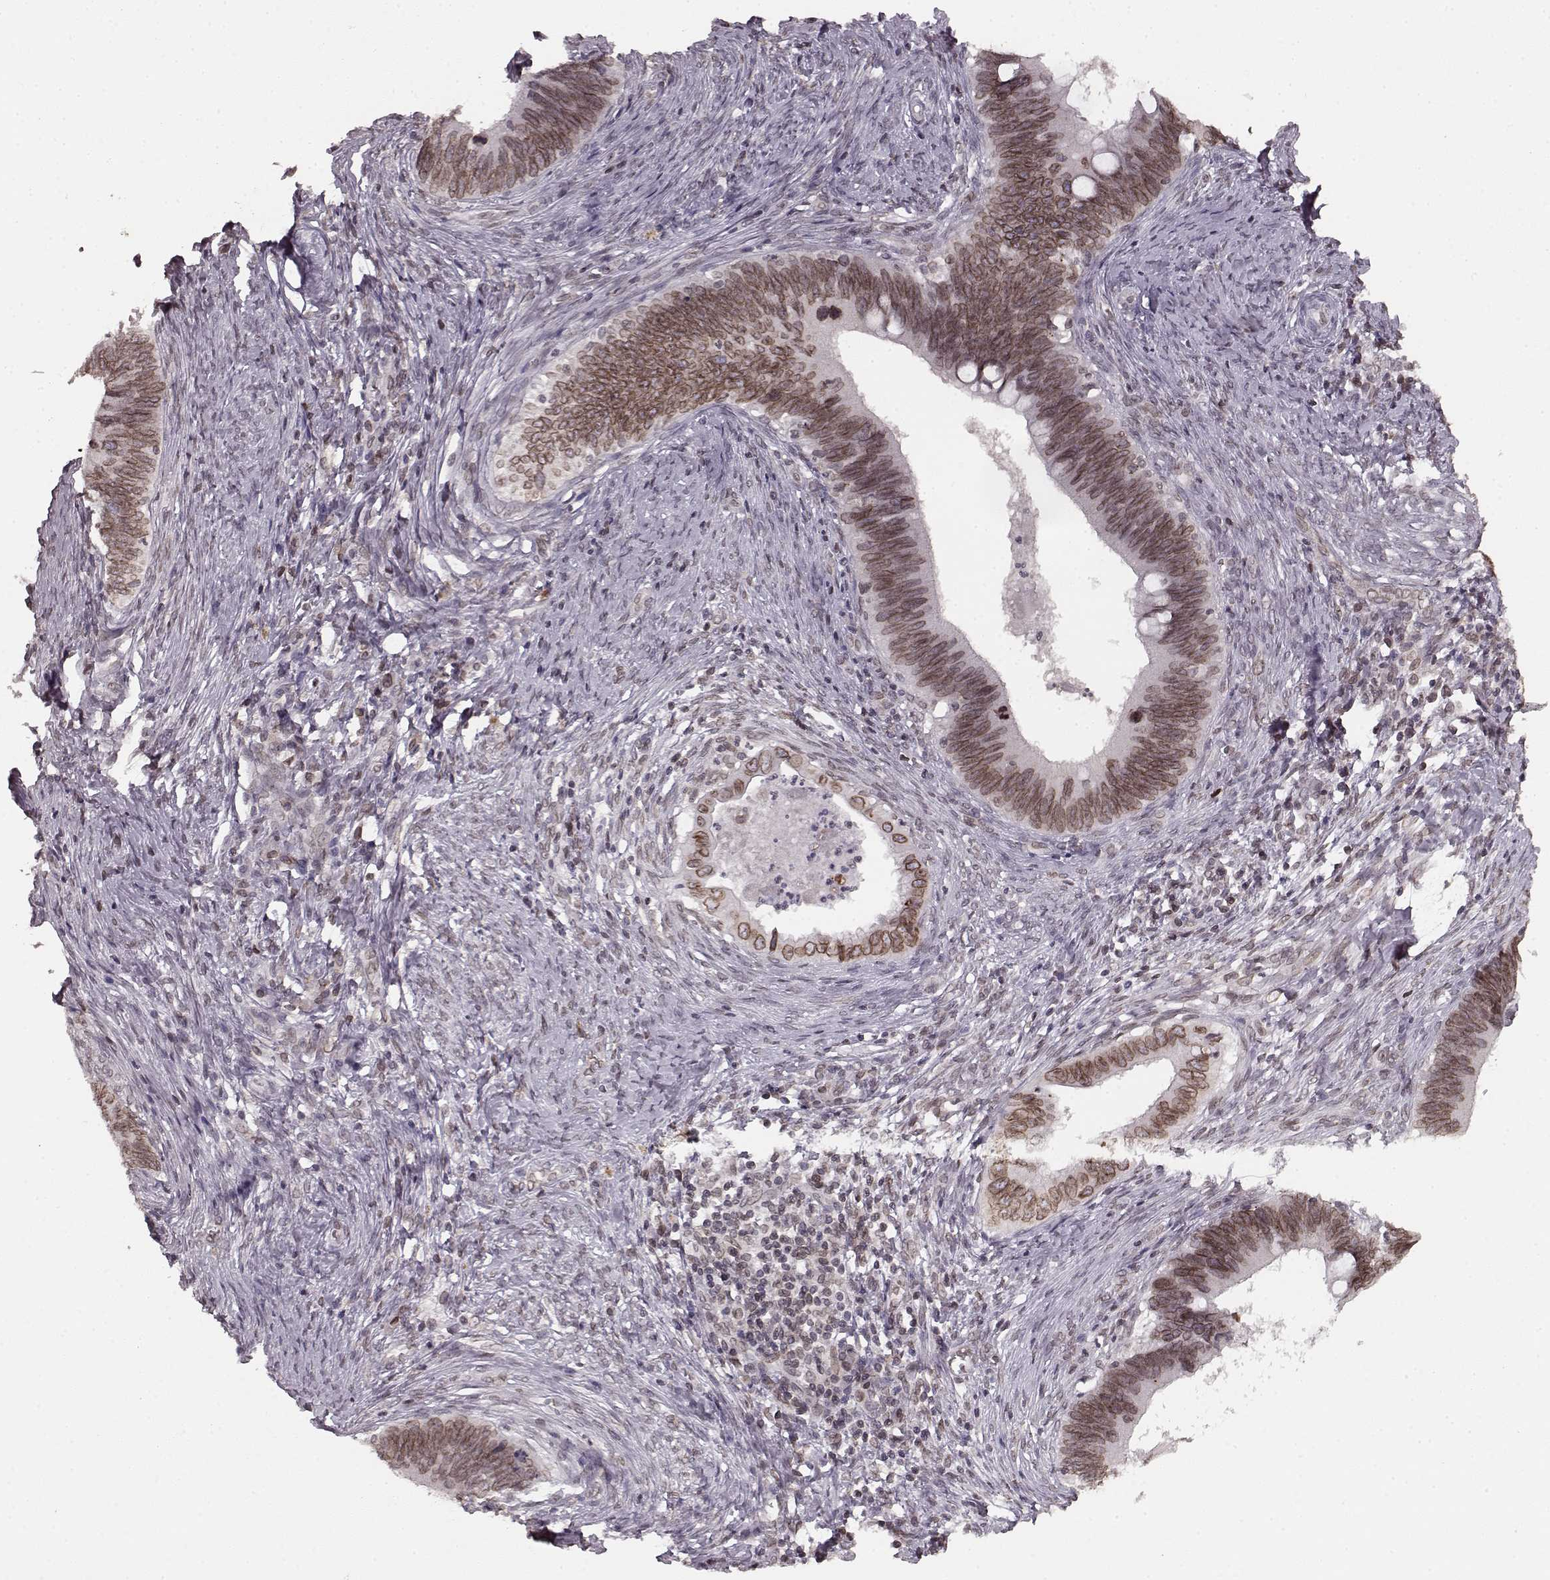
{"staining": {"intensity": "moderate", "quantity": ">75%", "location": "cytoplasmic/membranous,nuclear"}, "tissue": "cervical cancer", "cell_type": "Tumor cells", "image_type": "cancer", "snomed": [{"axis": "morphology", "description": "Adenocarcinoma, NOS"}, {"axis": "topography", "description": "Cervix"}], "caption": "This photomicrograph reveals immunohistochemistry (IHC) staining of cervical adenocarcinoma, with medium moderate cytoplasmic/membranous and nuclear staining in about >75% of tumor cells.", "gene": "DCAF12", "patient": {"sex": "female", "age": 42}}